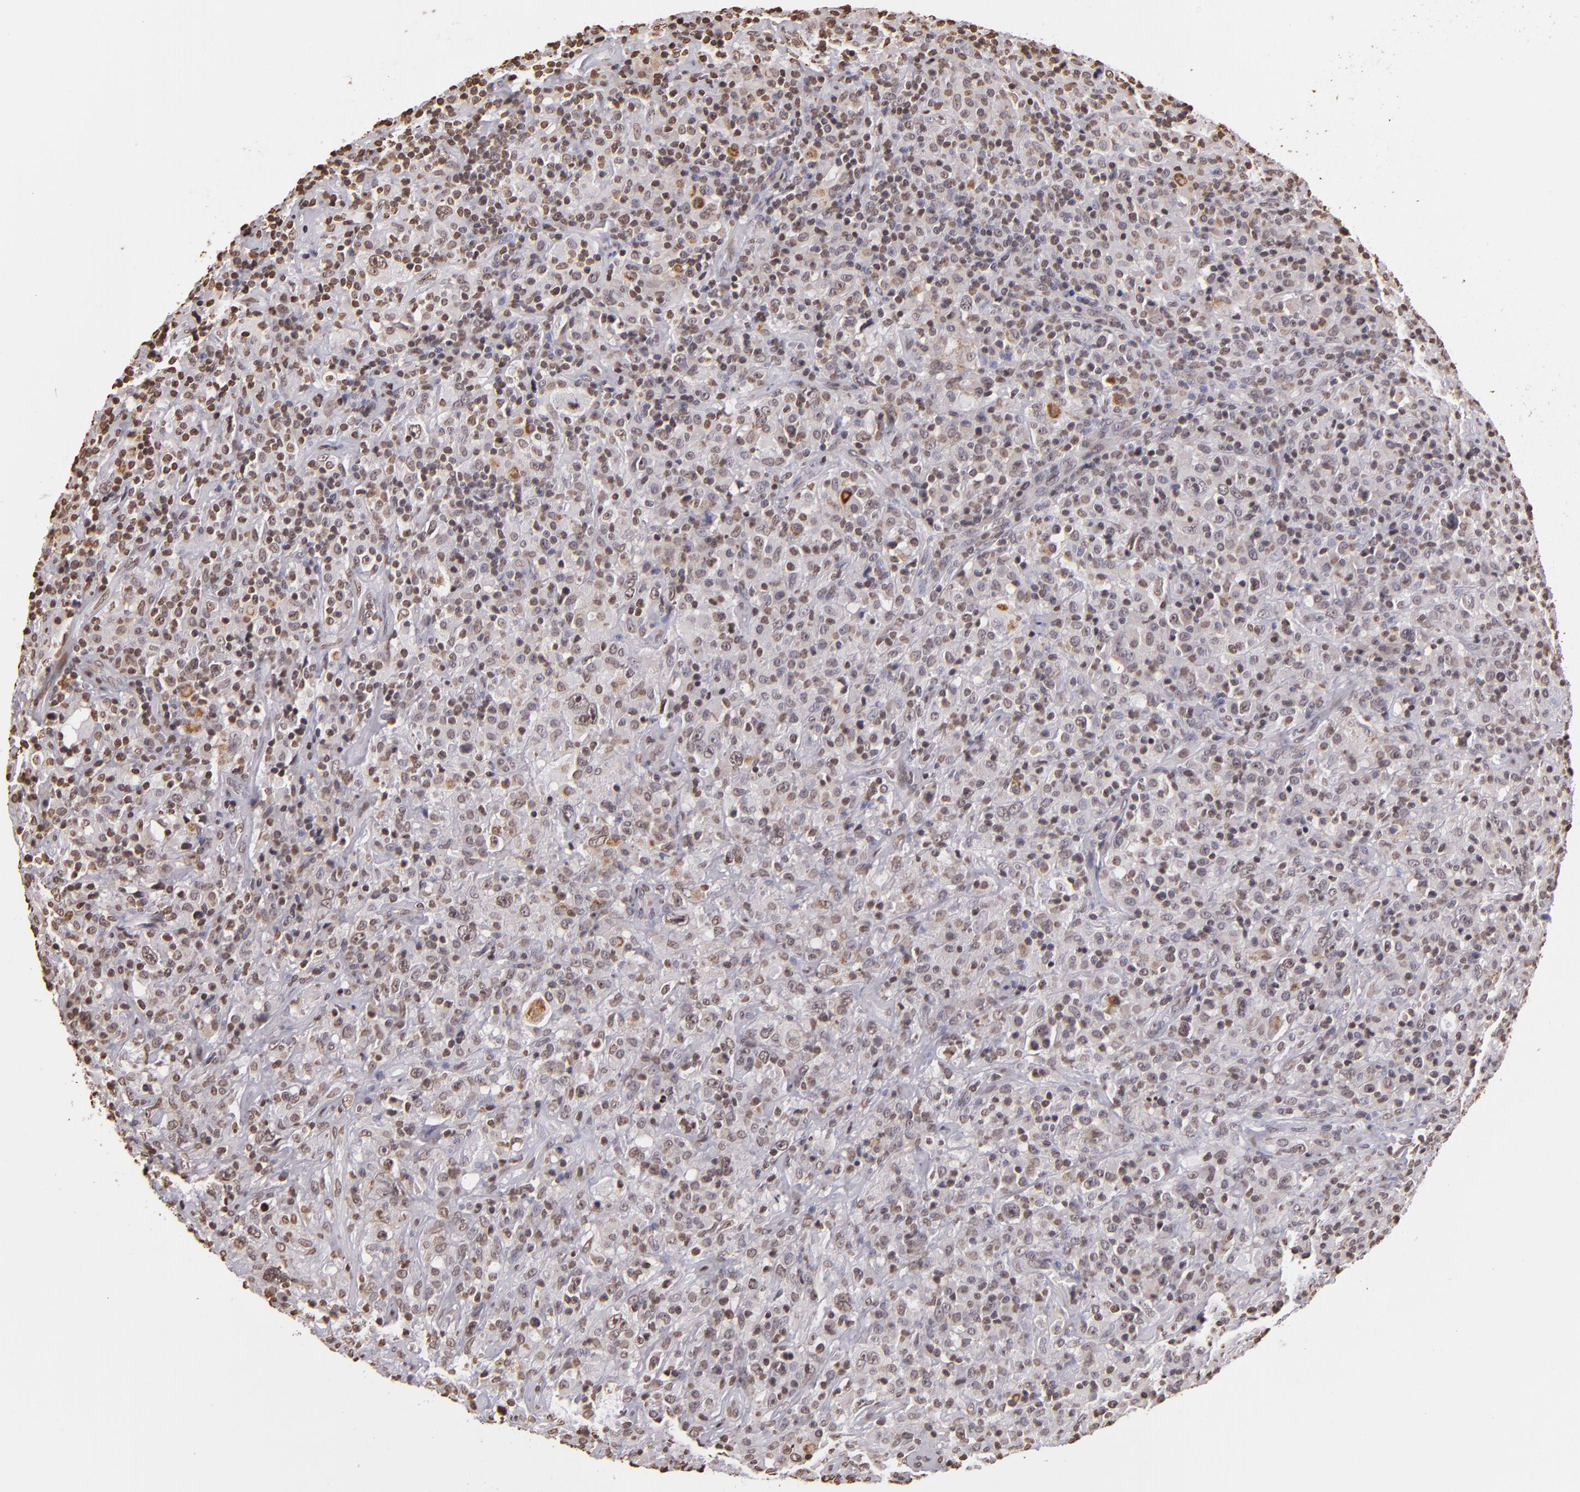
{"staining": {"intensity": "negative", "quantity": "none", "location": "none"}, "tissue": "lymphoma", "cell_type": "Tumor cells", "image_type": "cancer", "snomed": [{"axis": "morphology", "description": "Hodgkin's disease, NOS"}, {"axis": "topography", "description": "Lymph node"}], "caption": "Tumor cells are negative for brown protein staining in lymphoma. (DAB immunohistochemistry (IHC) with hematoxylin counter stain).", "gene": "THRB", "patient": {"sex": "male", "age": 46}}